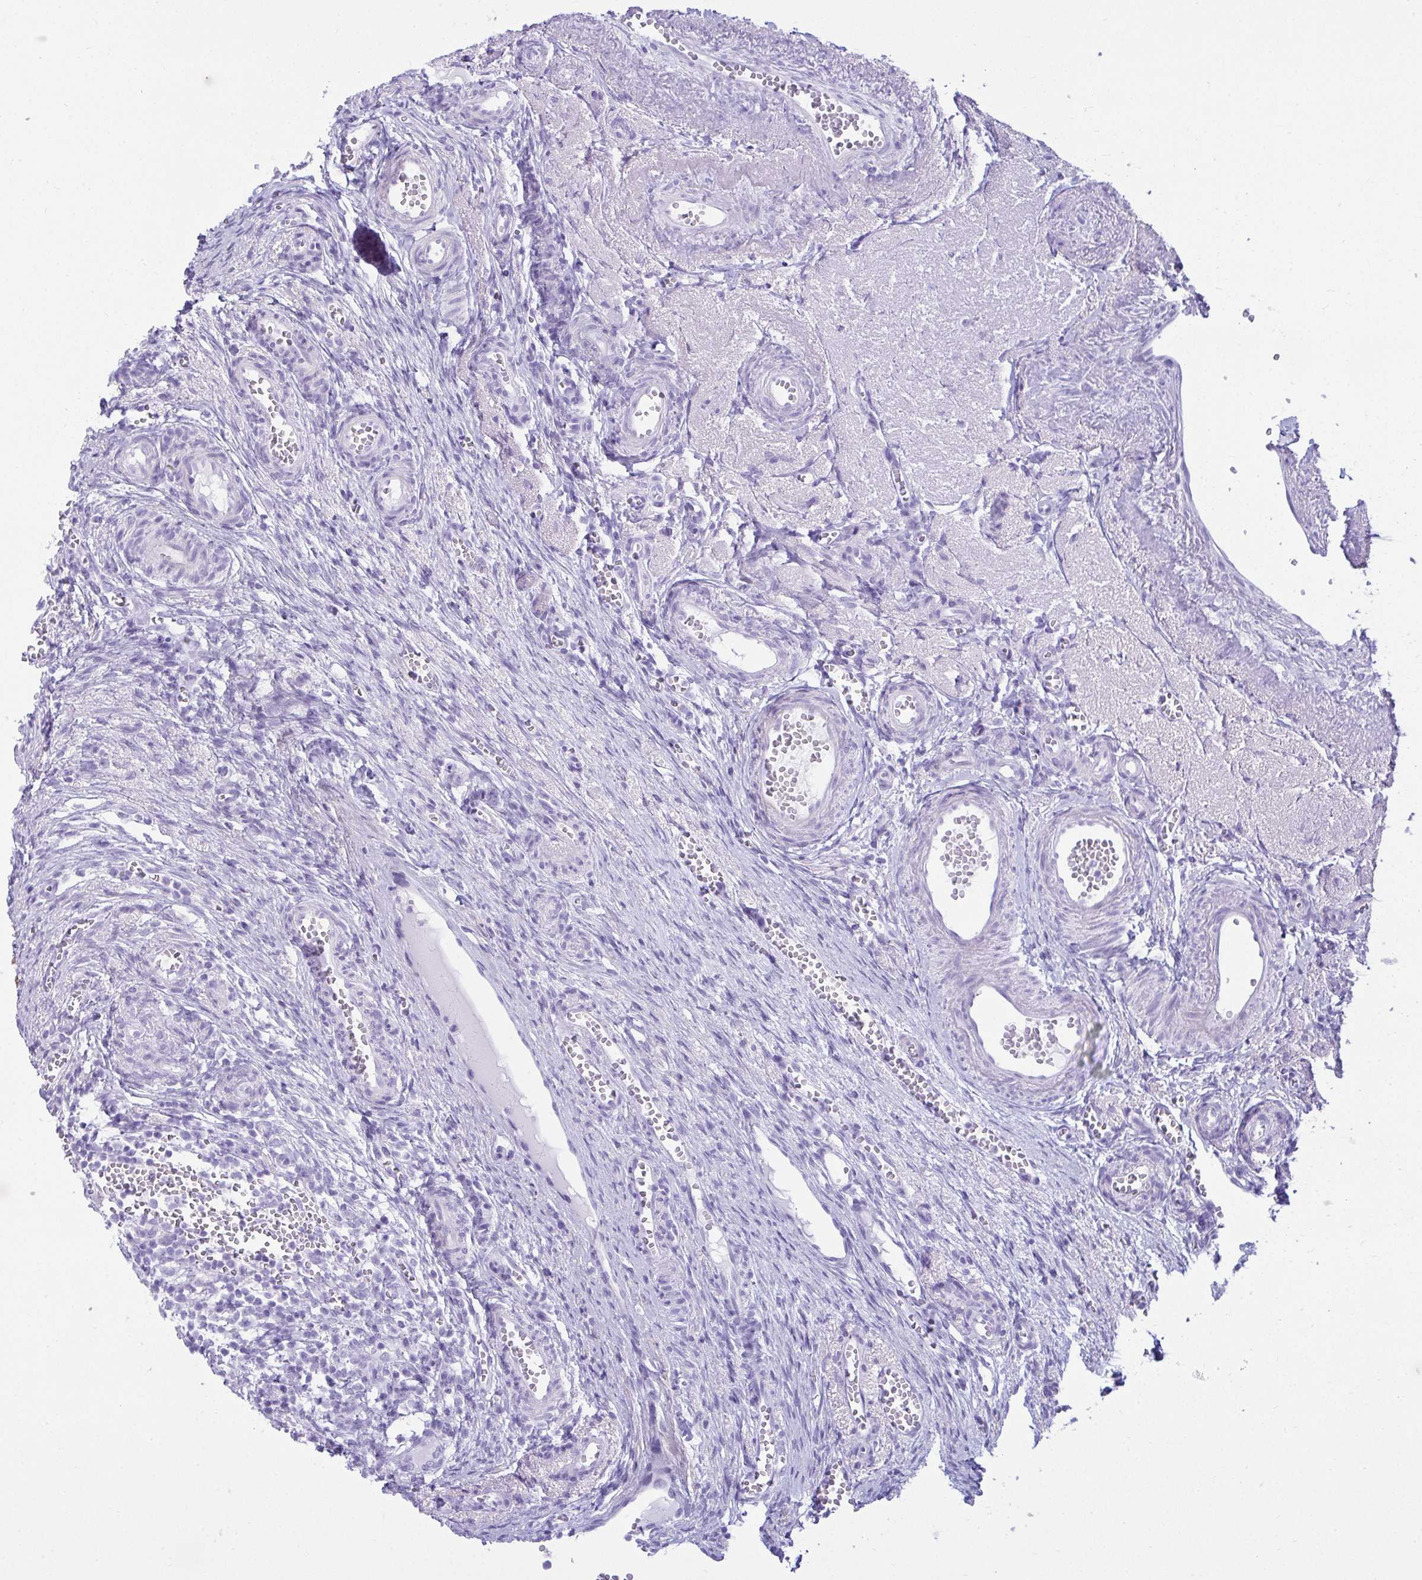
{"staining": {"intensity": "negative", "quantity": "none", "location": "none"}, "tissue": "ovary", "cell_type": "Follicle cells", "image_type": "normal", "snomed": [{"axis": "morphology", "description": "Normal tissue, NOS"}, {"axis": "topography", "description": "Ovary"}], "caption": "IHC of normal ovary shows no expression in follicle cells.", "gene": "CLGN", "patient": {"sex": "female", "age": 41}}